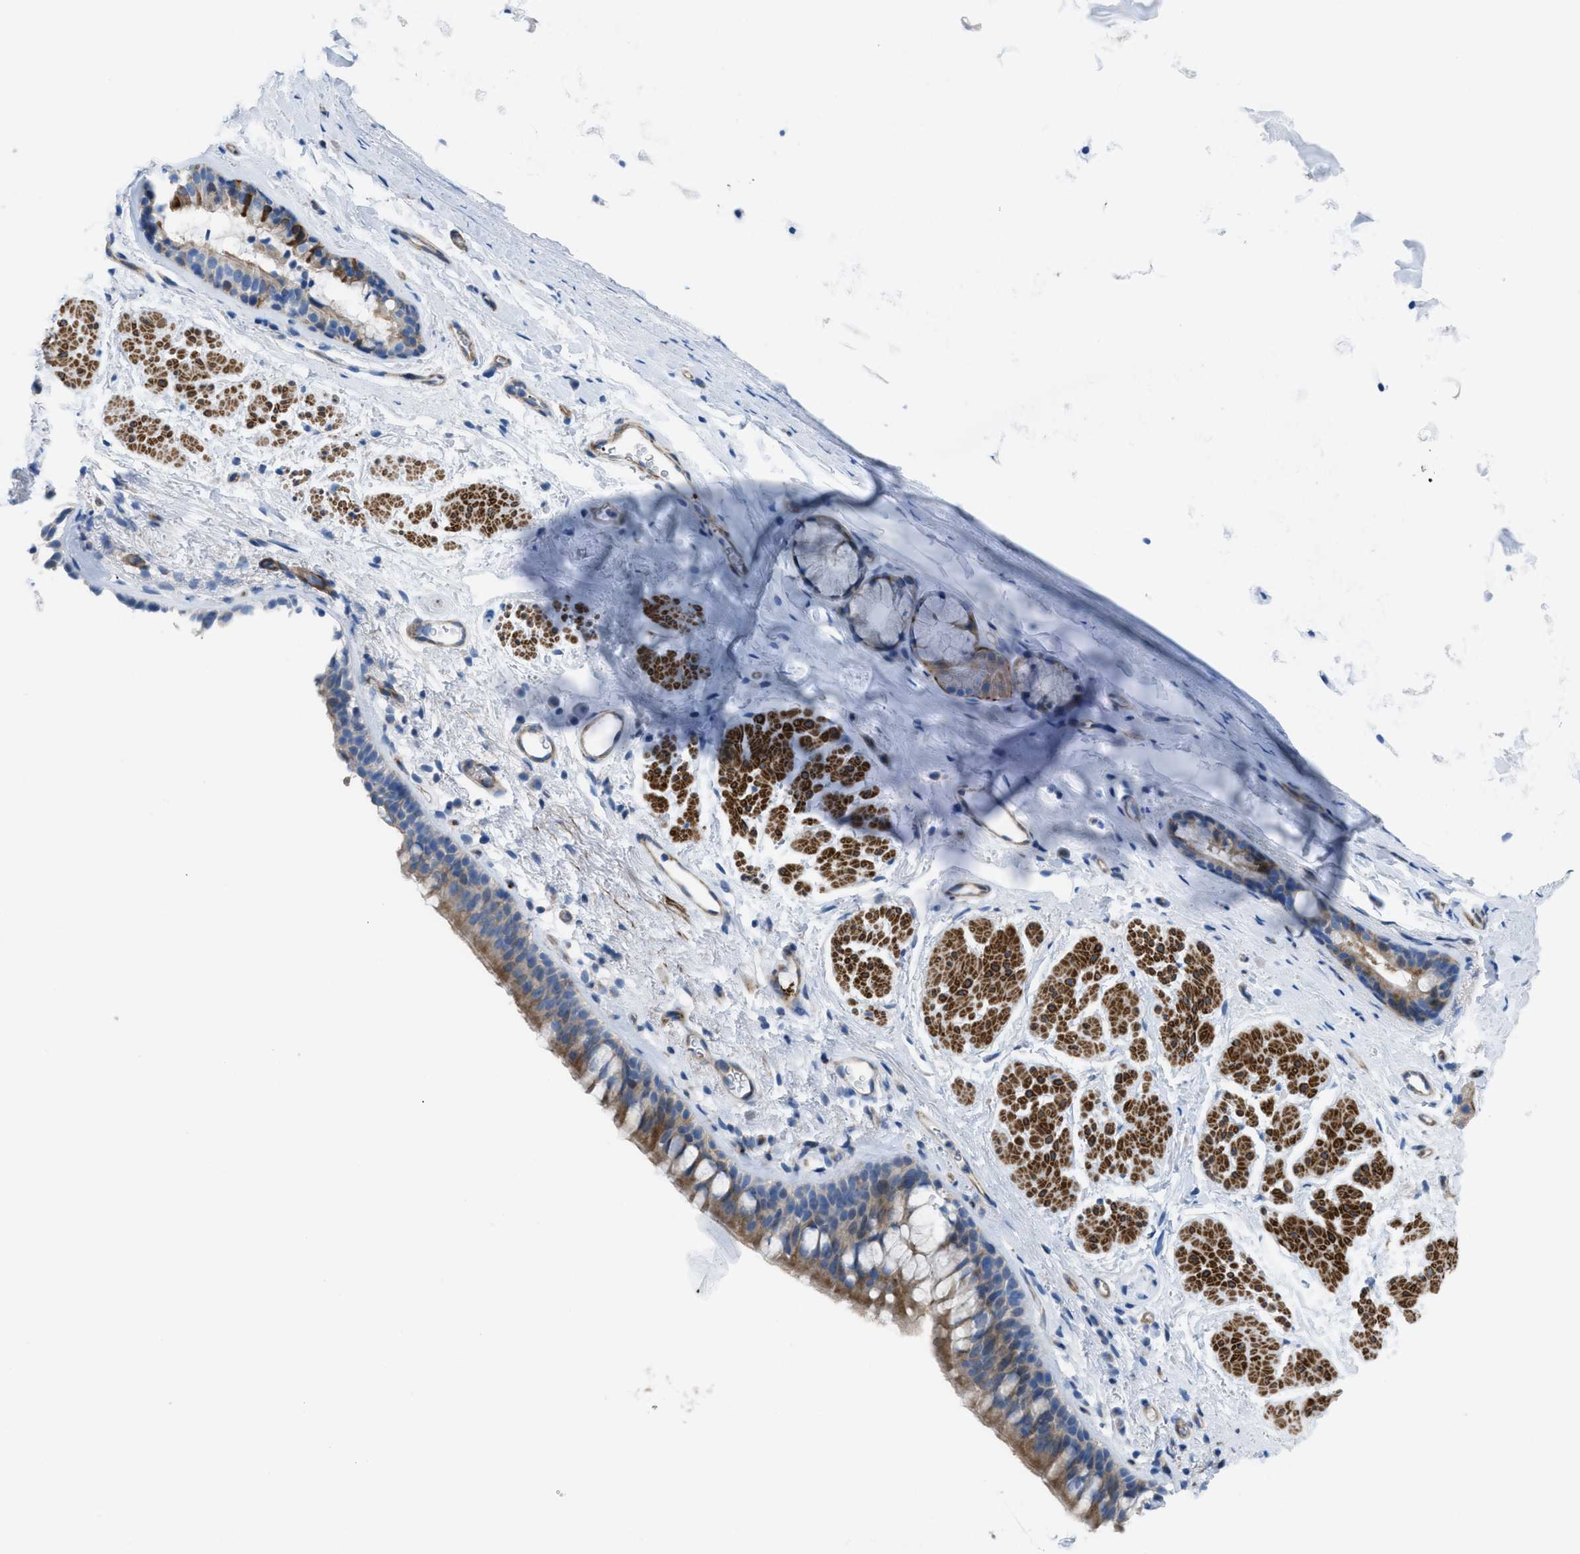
{"staining": {"intensity": "weak", "quantity": ">75%", "location": "cytoplasmic/membranous"}, "tissue": "bronchus", "cell_type": "Respiratory epithelial cells", "image_type": "normal", "snomed": [{"axis": "morphology", "description": "Normal tissue, NOS"}, {"axis": "topography", "description": "Cartilage tissue"}, {"axis": "topography", "description": "Bronchus"}], "caption": "Bronchus stained with DAB (3,3'-diaminobenzidine) IHC exhibits low levels of weak cytoplasmic/membranous positivity in approximately >75% of respiratory epithelial cells.", "gene": "KCNH7", "patient": {"sex": "female", "age": 53}}